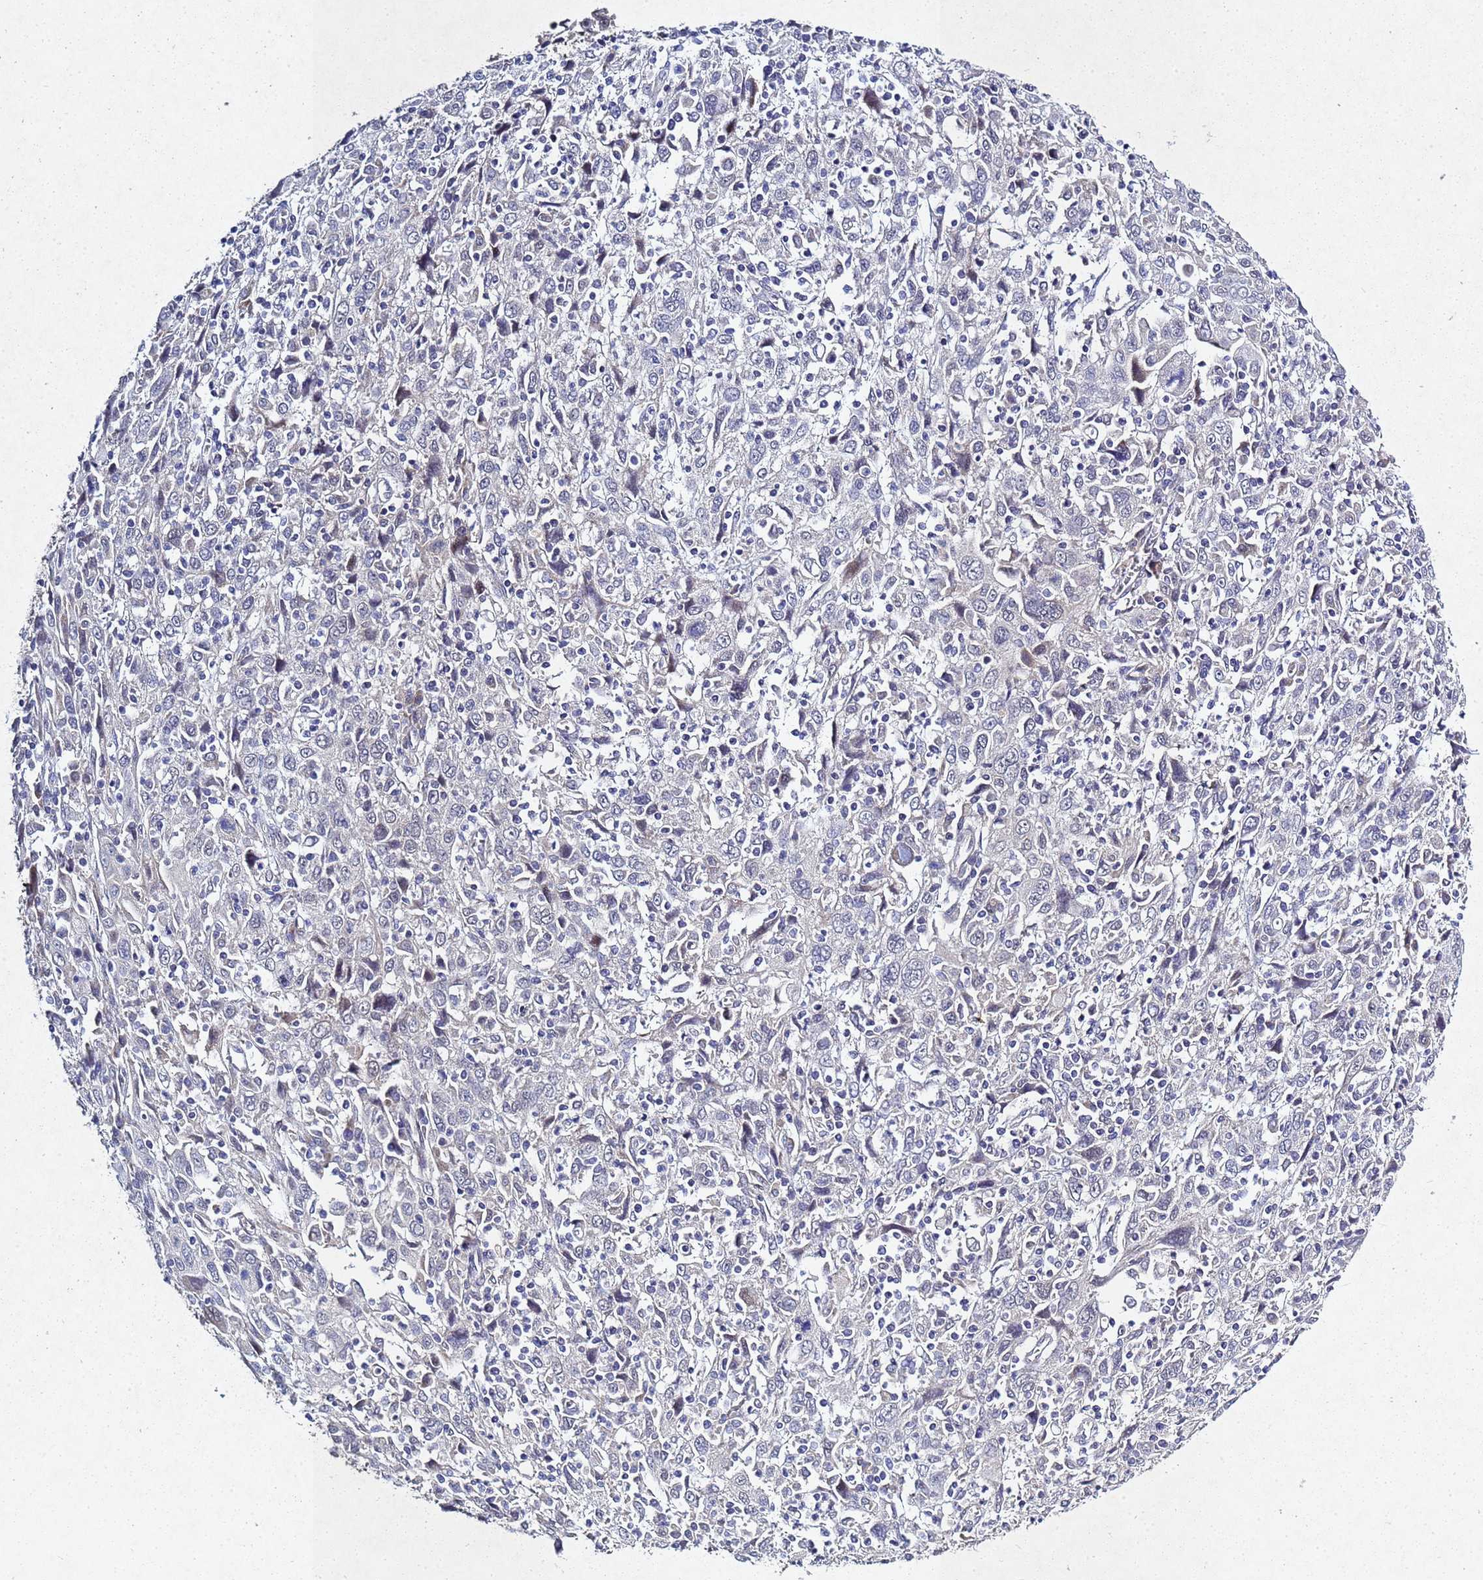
{"staining": {"intensity": "negative", "quantity": "none", "location": "none"}, "tissue": "cervical cancer", "cell_type": "Tumor cells", "image_type": "cancer", "snomed": [{"axis": "morphology", "description": "Squamous cell carcinoma, NOS"}, {"axis": "topography", "description": "Cervix"}], "caption": "This is a histopathology image of immunohistochemistry (IHC) staining of cervical cancer, which shows no positivity in tumor cells.", "gene": "TNPO2", "patient": {"sex": "female", "age": 46}}